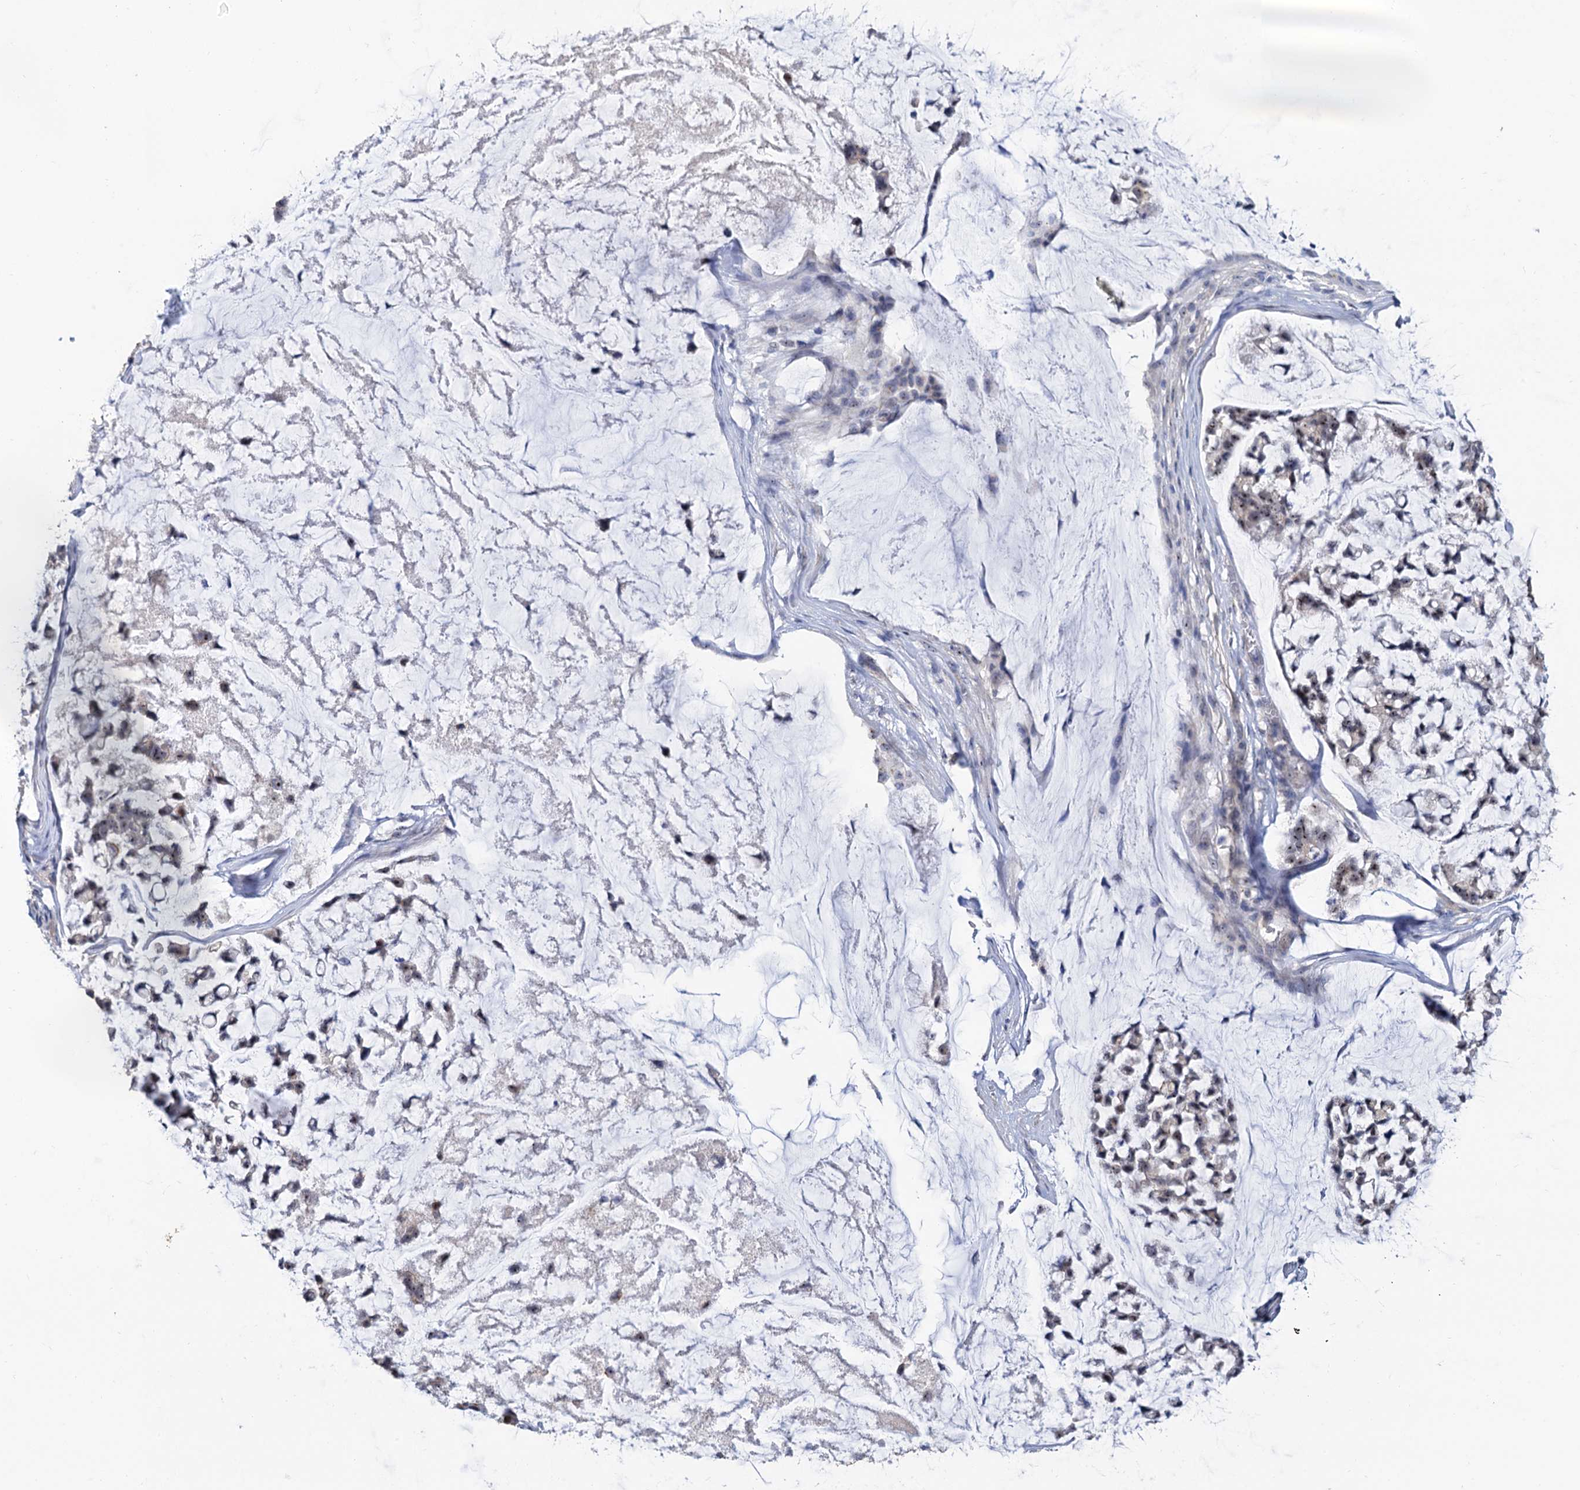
{"staining": {"intensity": "weak", "quantity": "25%-75%", "location": "nuclear"}, "tissue": "stomach cancer", "cell_type": "Tumor cells", "image_type": "cancer", "snomed": [{"axis": "morphology", "description": "Adenocarcinoma, NOS"}, {"axis": "topography", "description": "Stomach, lower"}], "caption": "Brown immunohistochemical staining in adenocarcinoma (stomach) demonstrates weak nuclear positivity in about 25%-75% of tumor cells.", "gene": "C2CD3", "patient": {"sex": "male", "age": 67}}